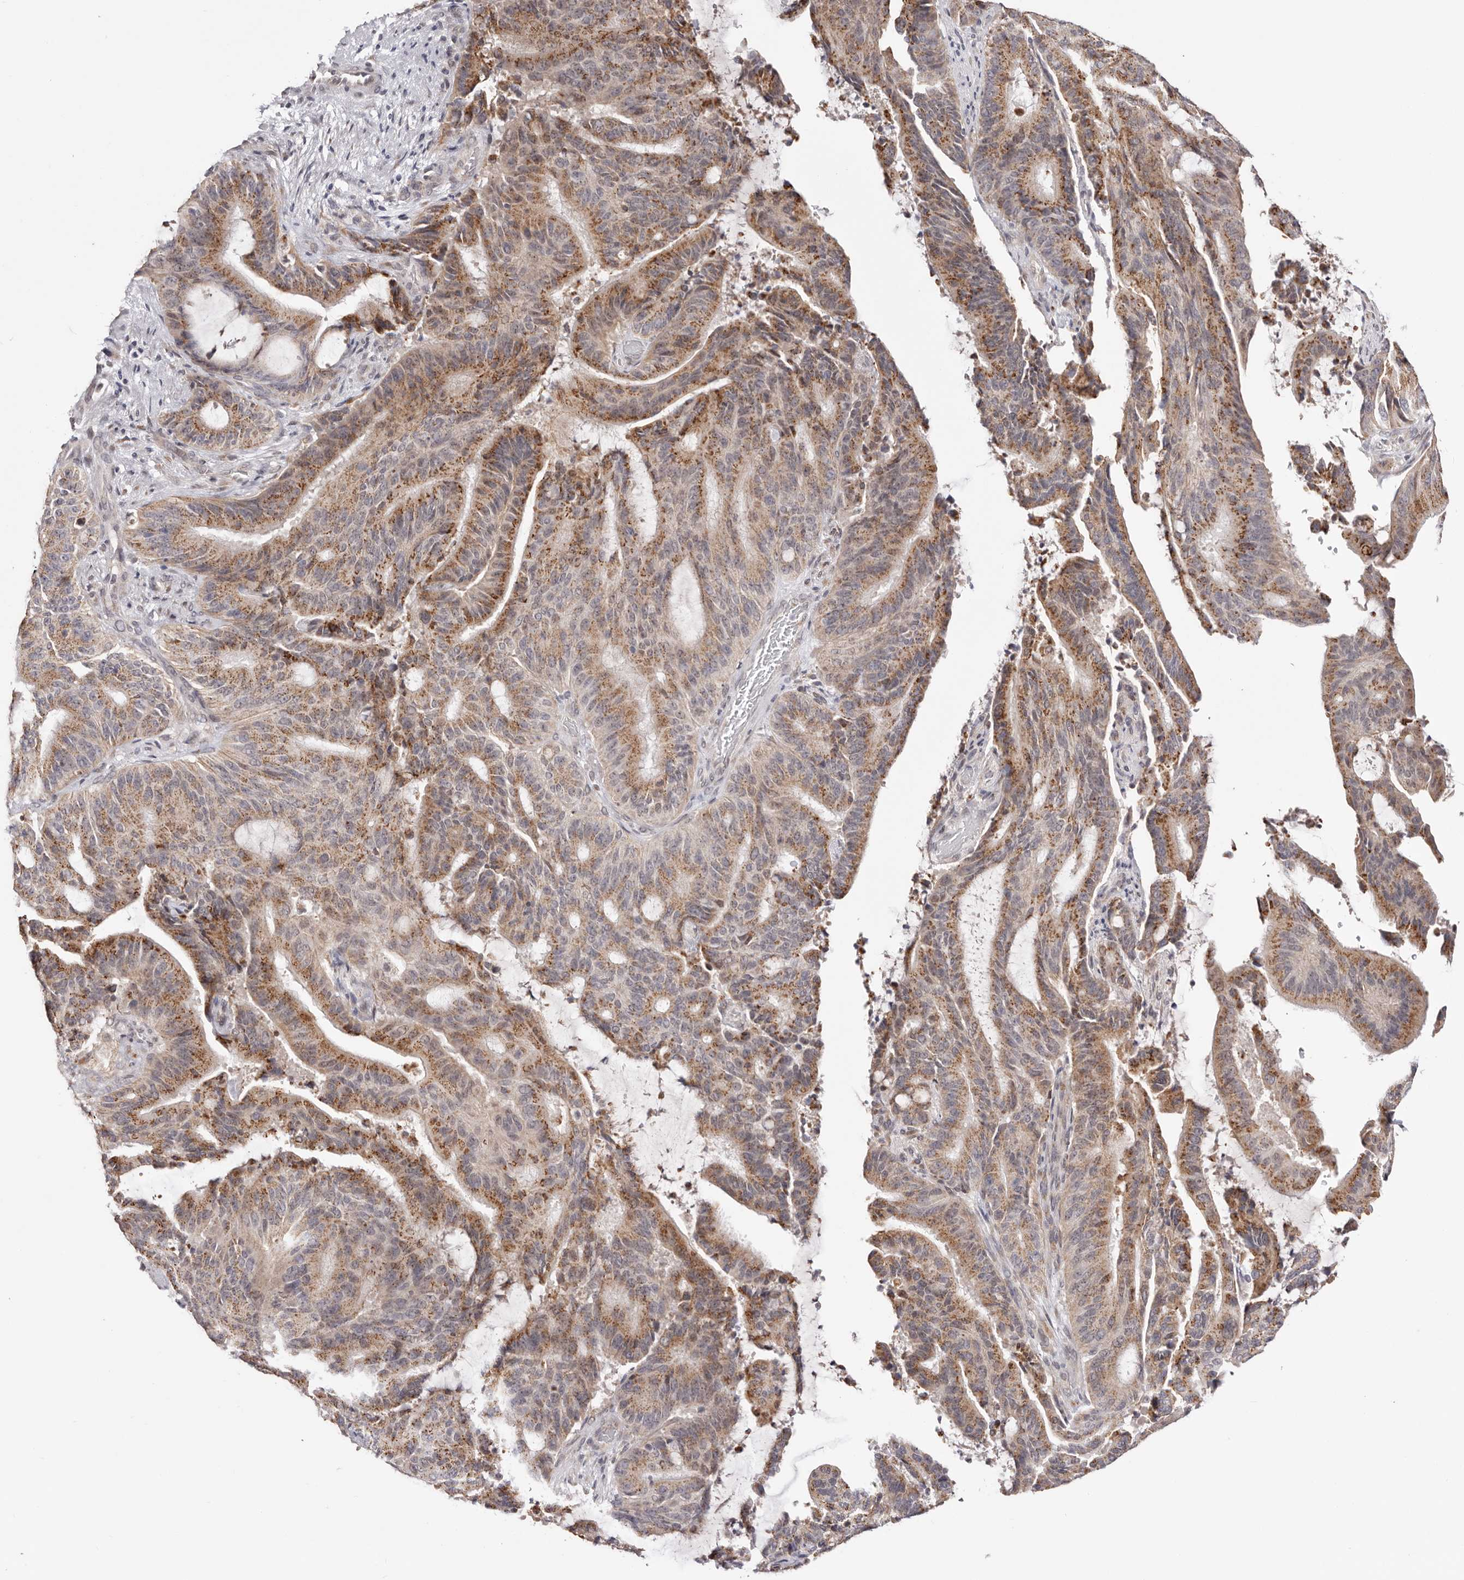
{"staining": {"intensity": "moderate", "quantity": ">75%", "location": "cytoplasmic/membranous"}, "tissue": "liver cancer", "cell_type": "Tumor cells", "image_type": "cancer", "snomed": [{"axis": "morphology", "description": "Normal tissue, NOS"}, {"axis": "morphology", "description": "Cholangiocarcinoma"}, {"axis": "topography", "description": "Liver"}, {"axis": "topography", "description": "Peripheral nerve tissue"}], "caption": "Liver cholangiocarcinoma stained for a protein reveals moderate cytoplasmic/membranous positivity in tumor cells.", "gene": "EGR3", "patient": {"sex": "female", "age": 73}}